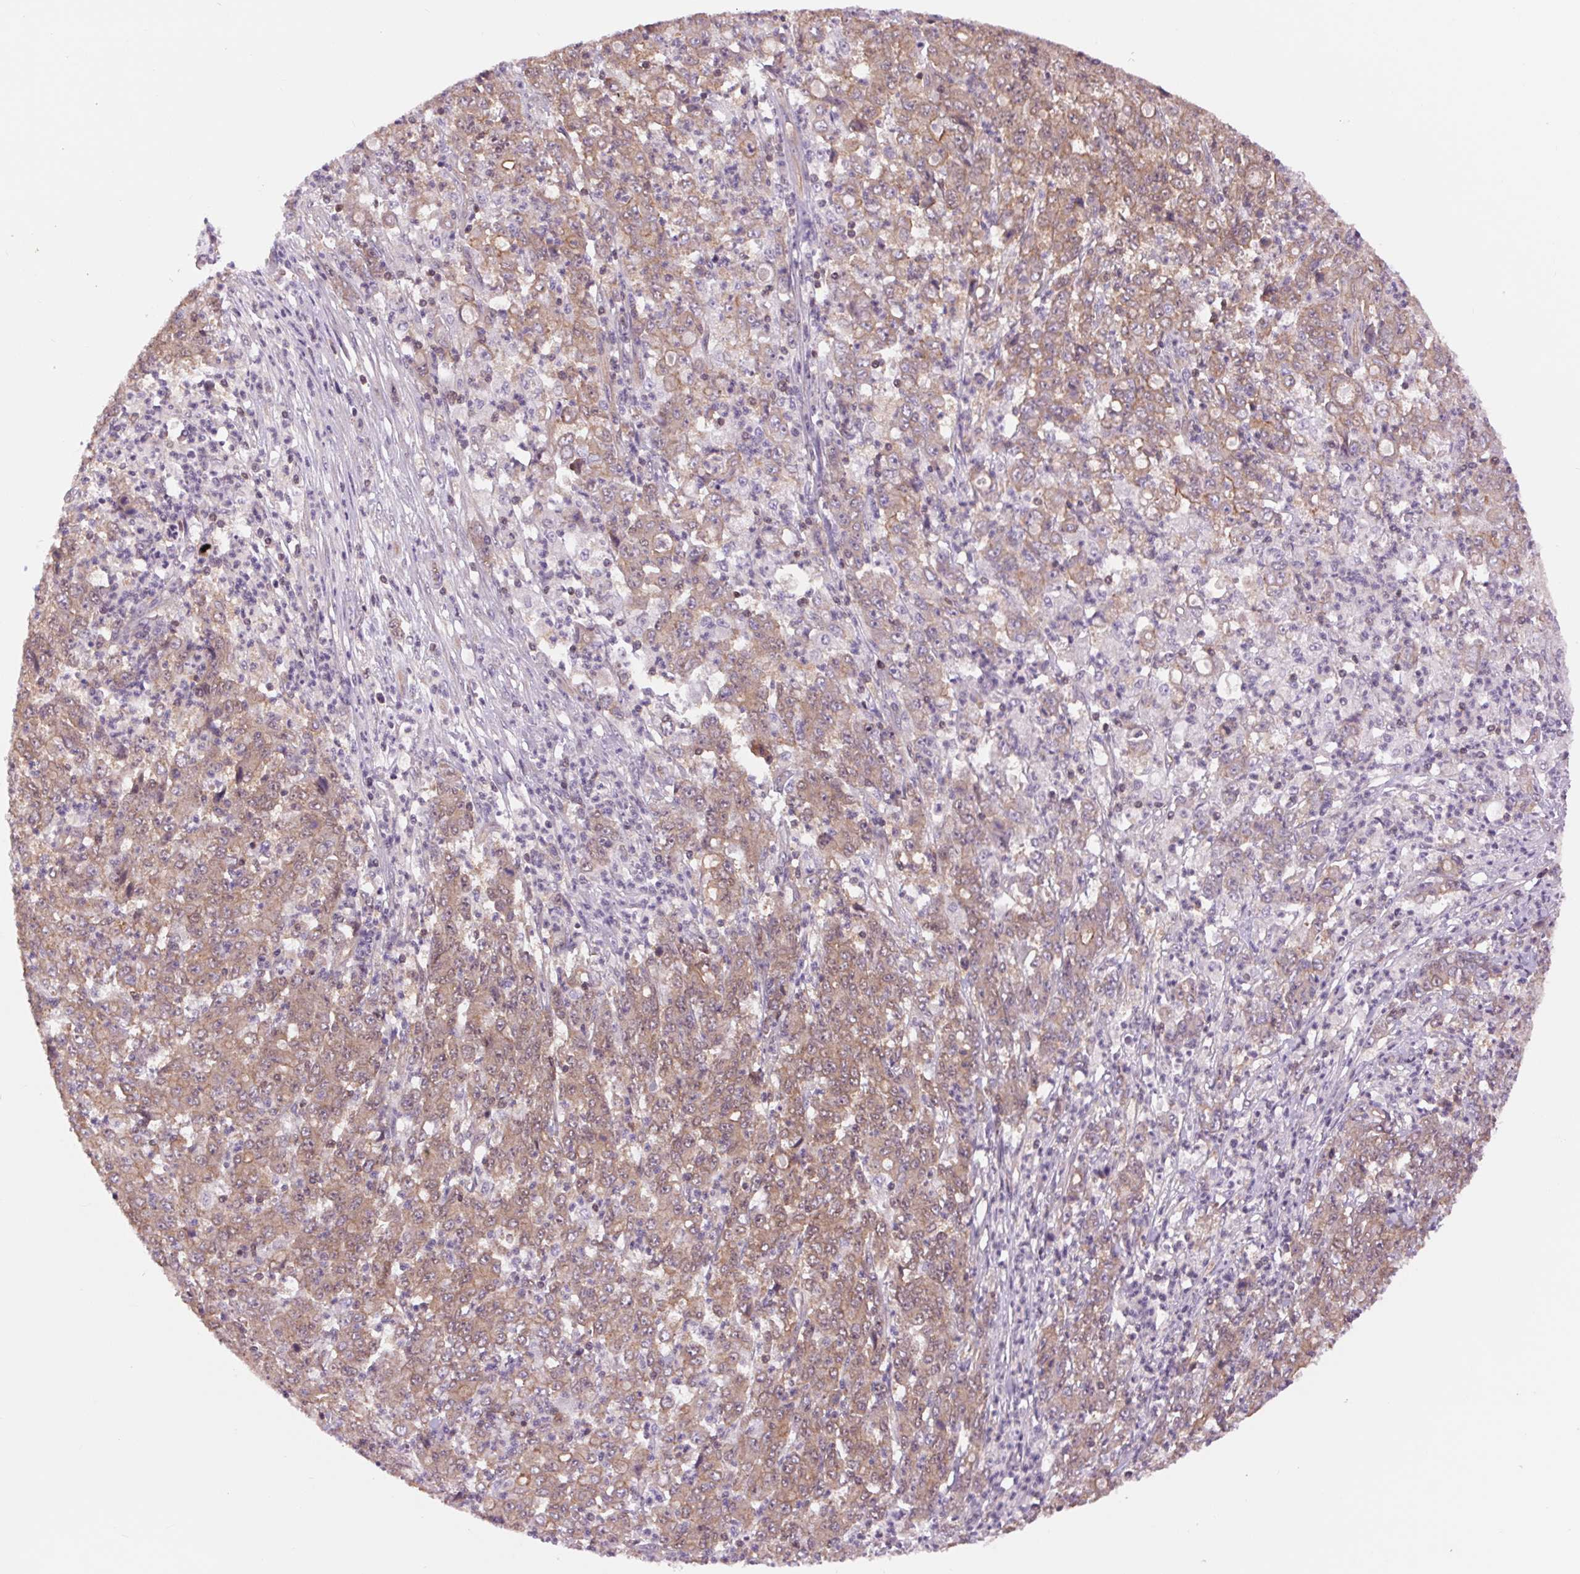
{"staining": {"intensity": "weak", "quantity": "25%-75%", "location": "cytoplasmic/membranous"}, "tissue": "stomach cancer", "cell_type": "Tumor cells", "image_type": "cancer", "snomed": [{"axis": "morphology", "description": "Adenocarcinoma, NOS"}, {"axis": "topography", "description": "Stomach, lower"}], "caption": "High-power microscopy captured an immunohistochemistry photomicrograph of adenocarcinoma (stomach), revealing weak cytoplasmic/membranous expression in approximately 25%-75% of tumor cells.", "gene": "SH3RF2", "patient": {"sex": "female", "age": 71}}